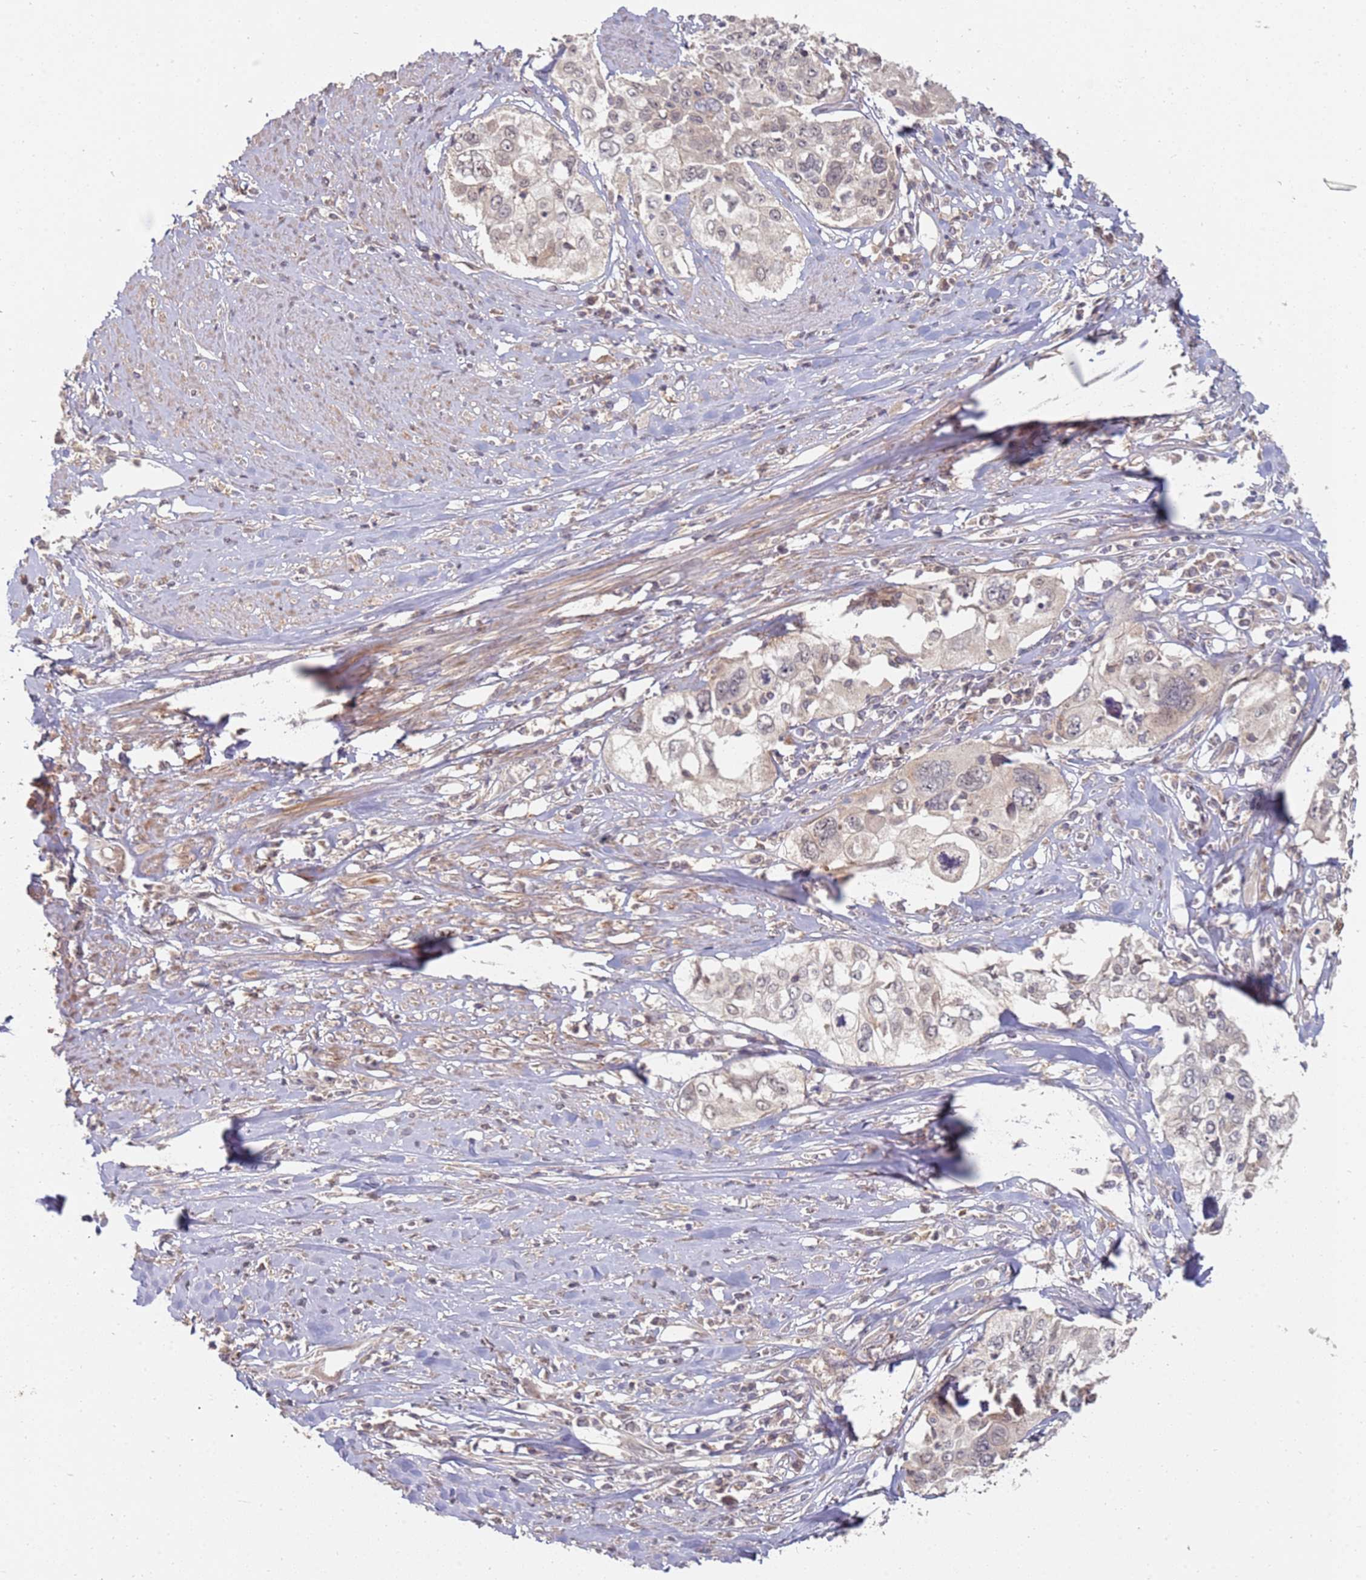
{"staining": {"intensity": "weak", "quantity": "<25%", "location": "cytoplasmic/membranous"}, "tissue": "cervical cancer", "cell_type": "Tumor cells", "image_type": "cancer", "snomed": [{"axis": "morphology", "description": "Squamous cell carcinoma, NOS"}, {"axis": "topography", "description": "Cervix"}], "caption": "Tumor cells are negative for brown protein staining in cervical cancer.", "gene": "MPEG1", "patient": {"sex": "female", "age": 31}}